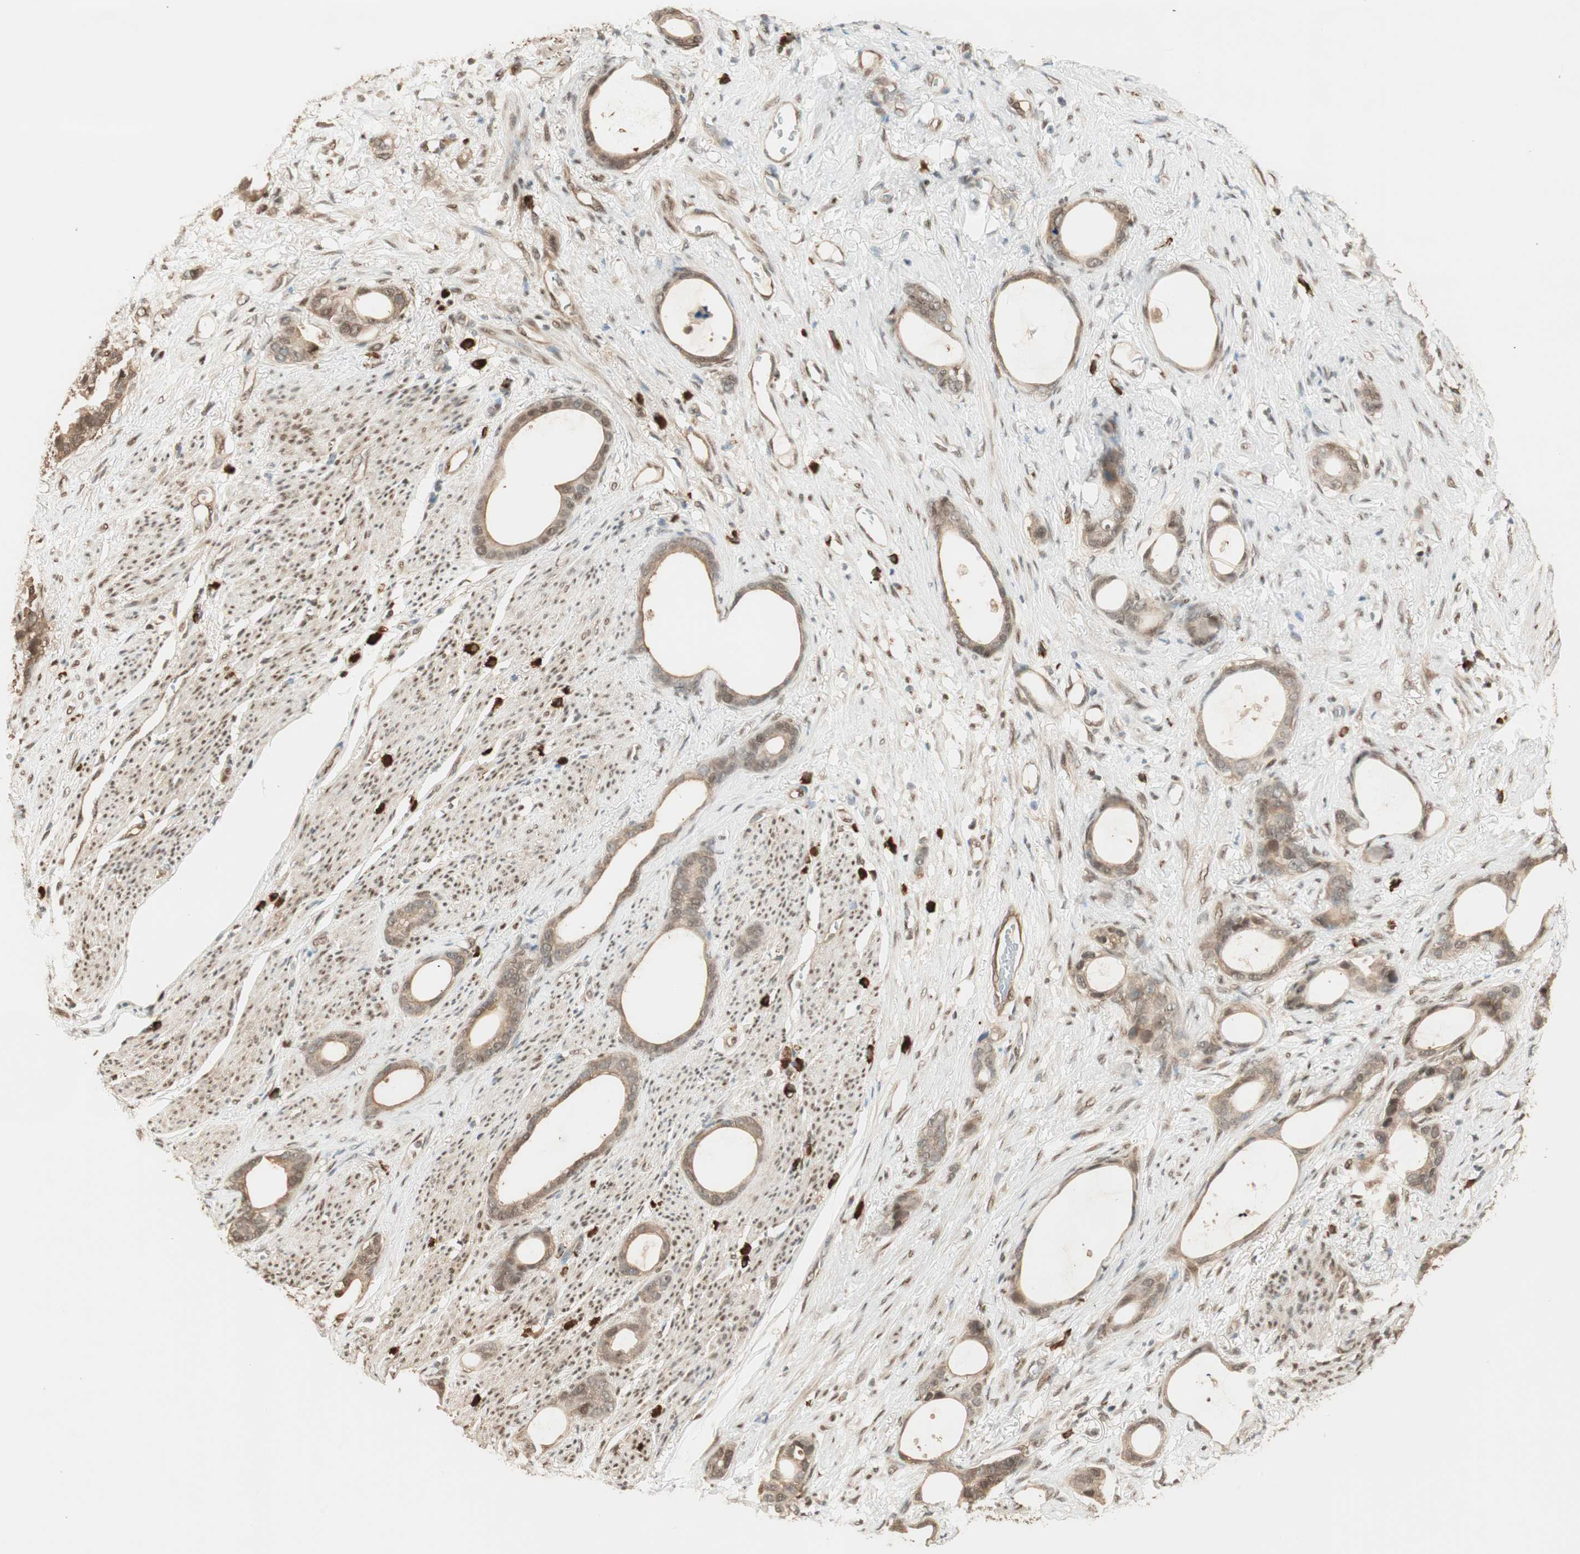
{"staining": {"intensity": "moderate", "quantity": ">75%", "location": "cytoplasmic/membranous"}, "tissue": "stomach cancer", "cell_type": "Tumor cells", "image_type": "cancer", "snomed": [{"axis": "morphology", "description": "Adenocarcinoma, NOS"}, {"axis": "topography", "description": "Stomach"}], "caption": "IHC photomicrograph of neoplastic tissue: human stomach cancer stained using immunohistochemistry exhibits medium levels of moderate protein expression localized specifically in the cytoplasmic/membranous of tumor cells, appearing as a cytoplasmic/membranous brown color.", "gene": "ZNF443", "patient": {"sex": "female", "age": 75}}